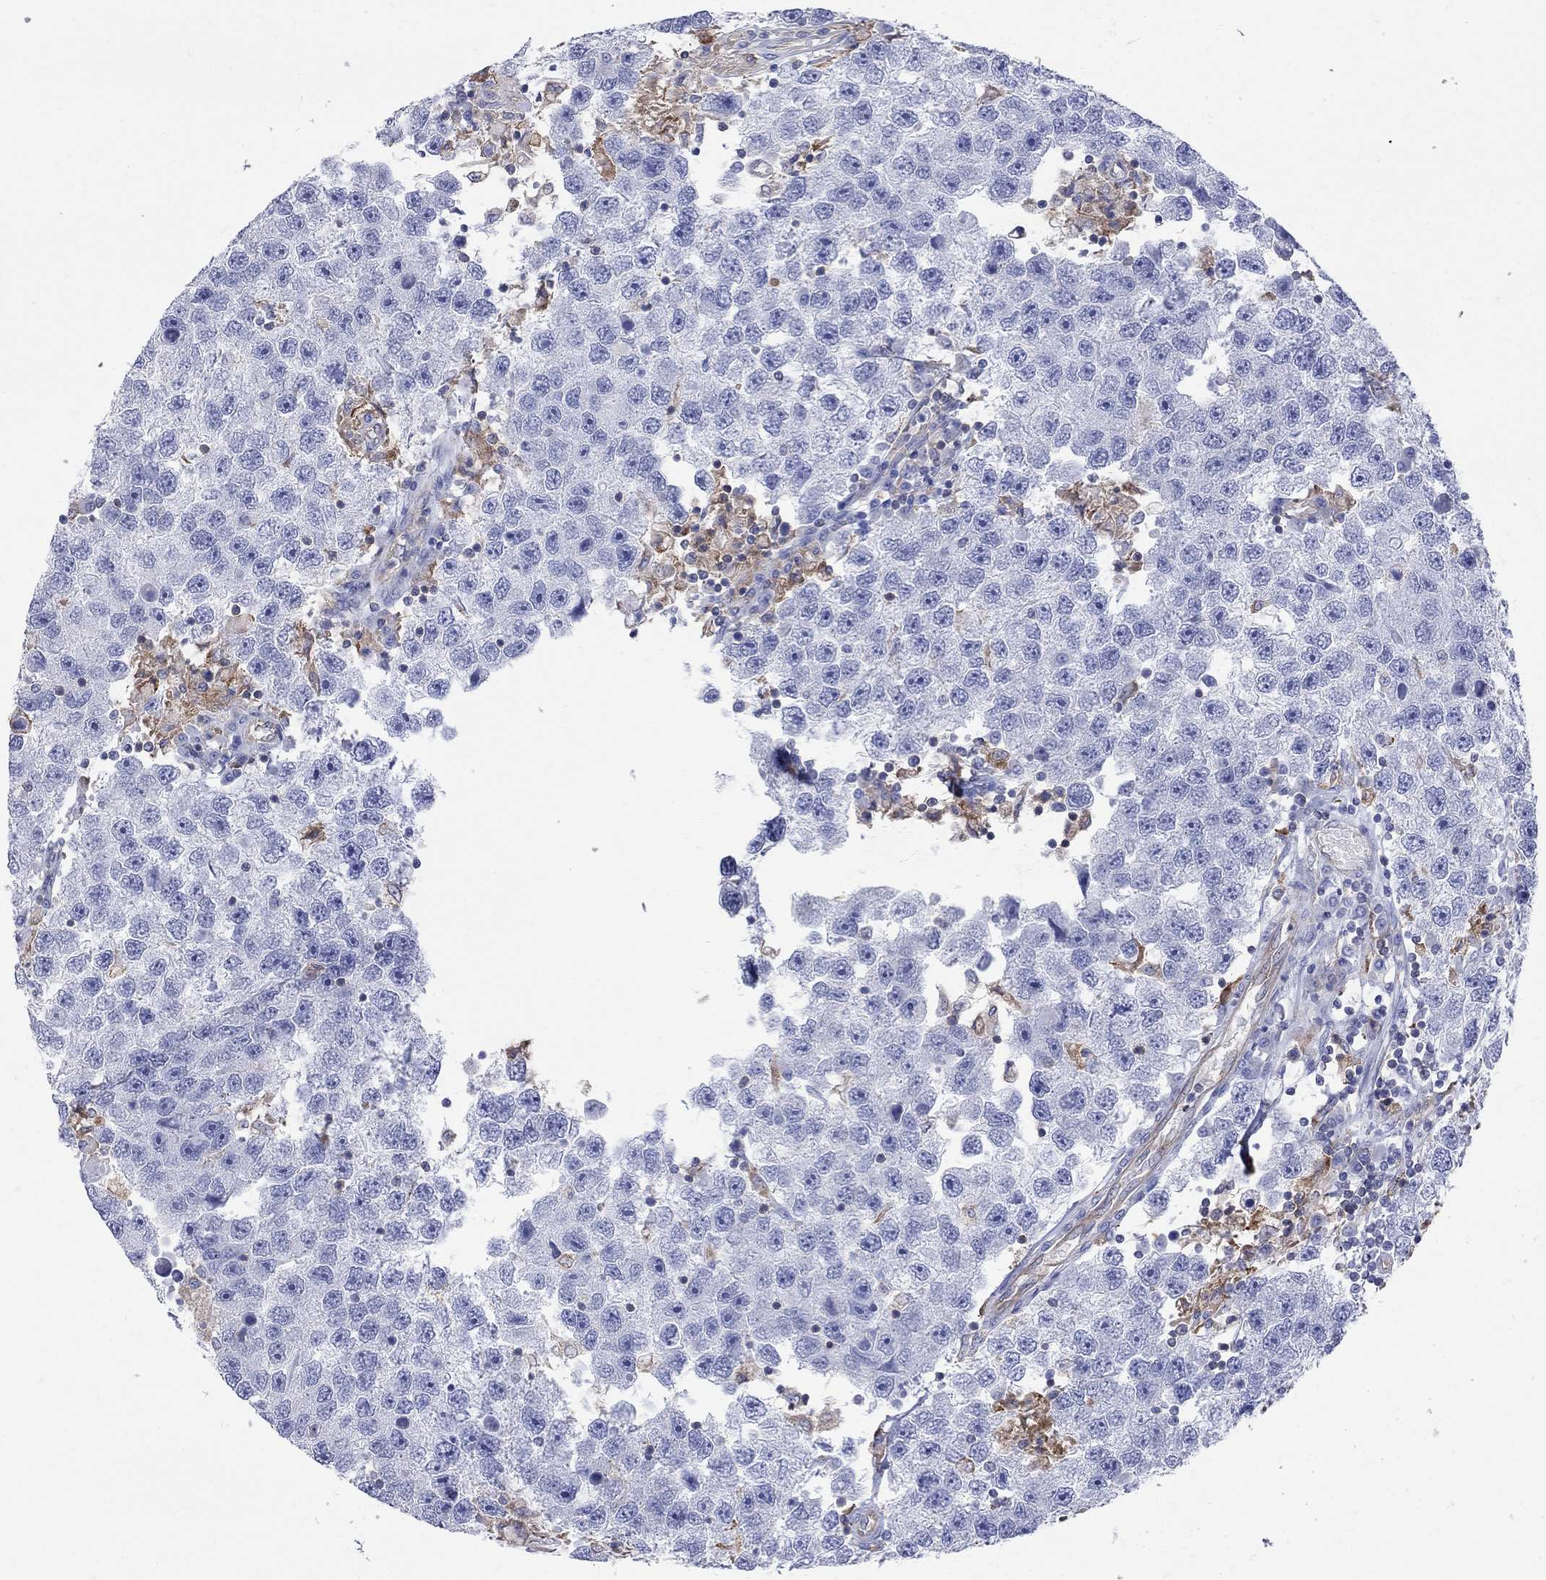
{"staining": {"intensity": "negative", "quantity": "none", "location": "none"}, "tissue": "testis cancer", "cell_type": "Tumor cells", "image_type": "cancer", "snomed": [{"axis": "morphology", "description": "Seminoma, NOS"}, {"axis": "topography", "description": "Testis"}], "caption": "Human testis cancer stained for a protein using IHC reveals no positivity in tumor cells.", "gene": "ABI3", "patient": {"sex": "male", "age": 26}}